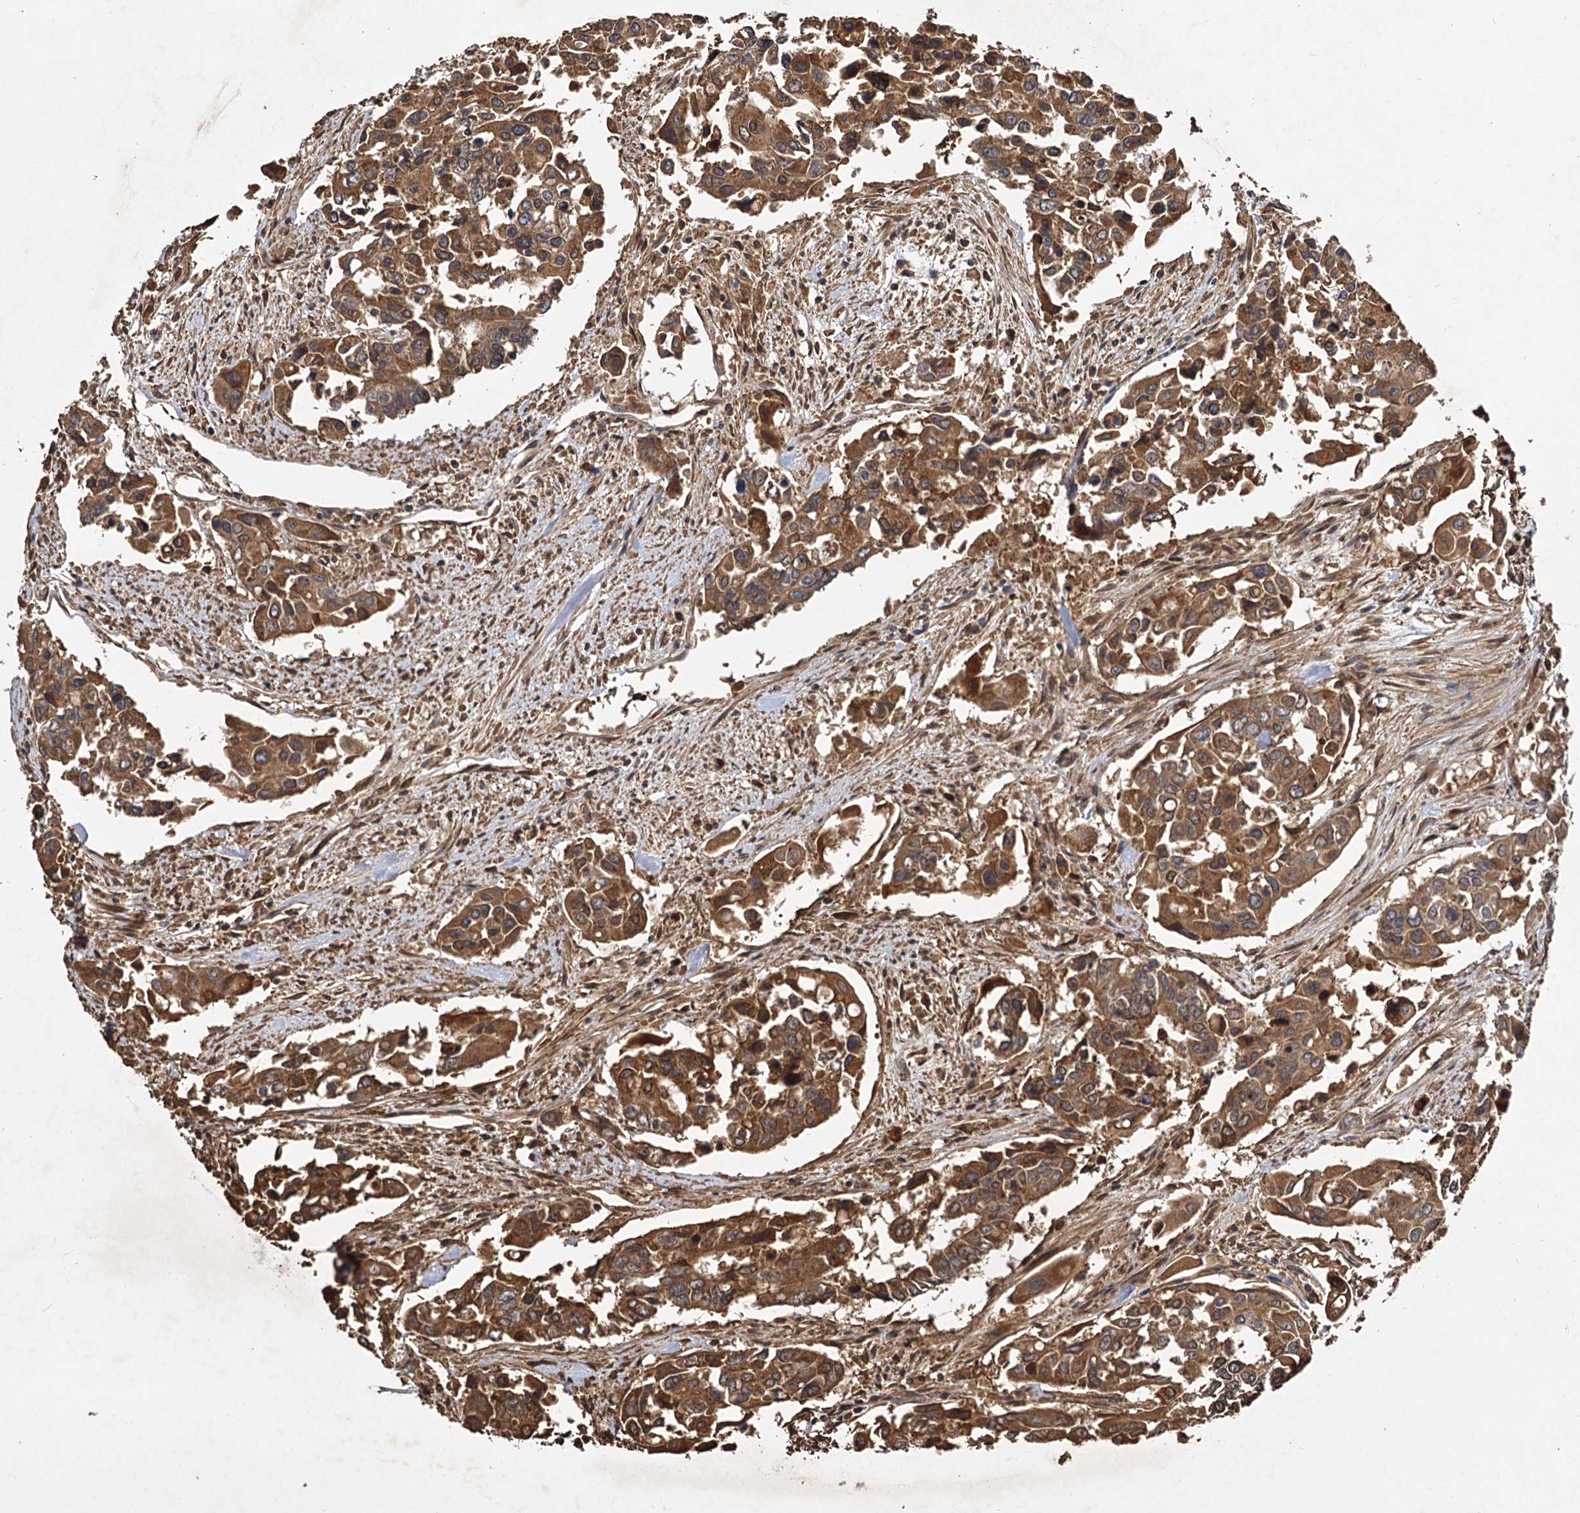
{"staining": {"intensity": "moderate", "quantity": ">75%", "location": "cytoplasmic/membranous"}, "tissue": "colorectal cancer", "cell_type": "Tumor cells", "image_type": "cancer", "snomed": [{"axis": "morphology", "description": "Adenocarcinoma, NOS"}, {"axis": "topography", "description": "Colon"}], "caption": "Colorectal cancer (adenocarcinoma) stained with a brown dye reveals moderate cytoplasmic/membranous positive staining in about >75% of tumor cells.", "gene": "GCLC", "patient": {"sex": "male", "age": 77}}